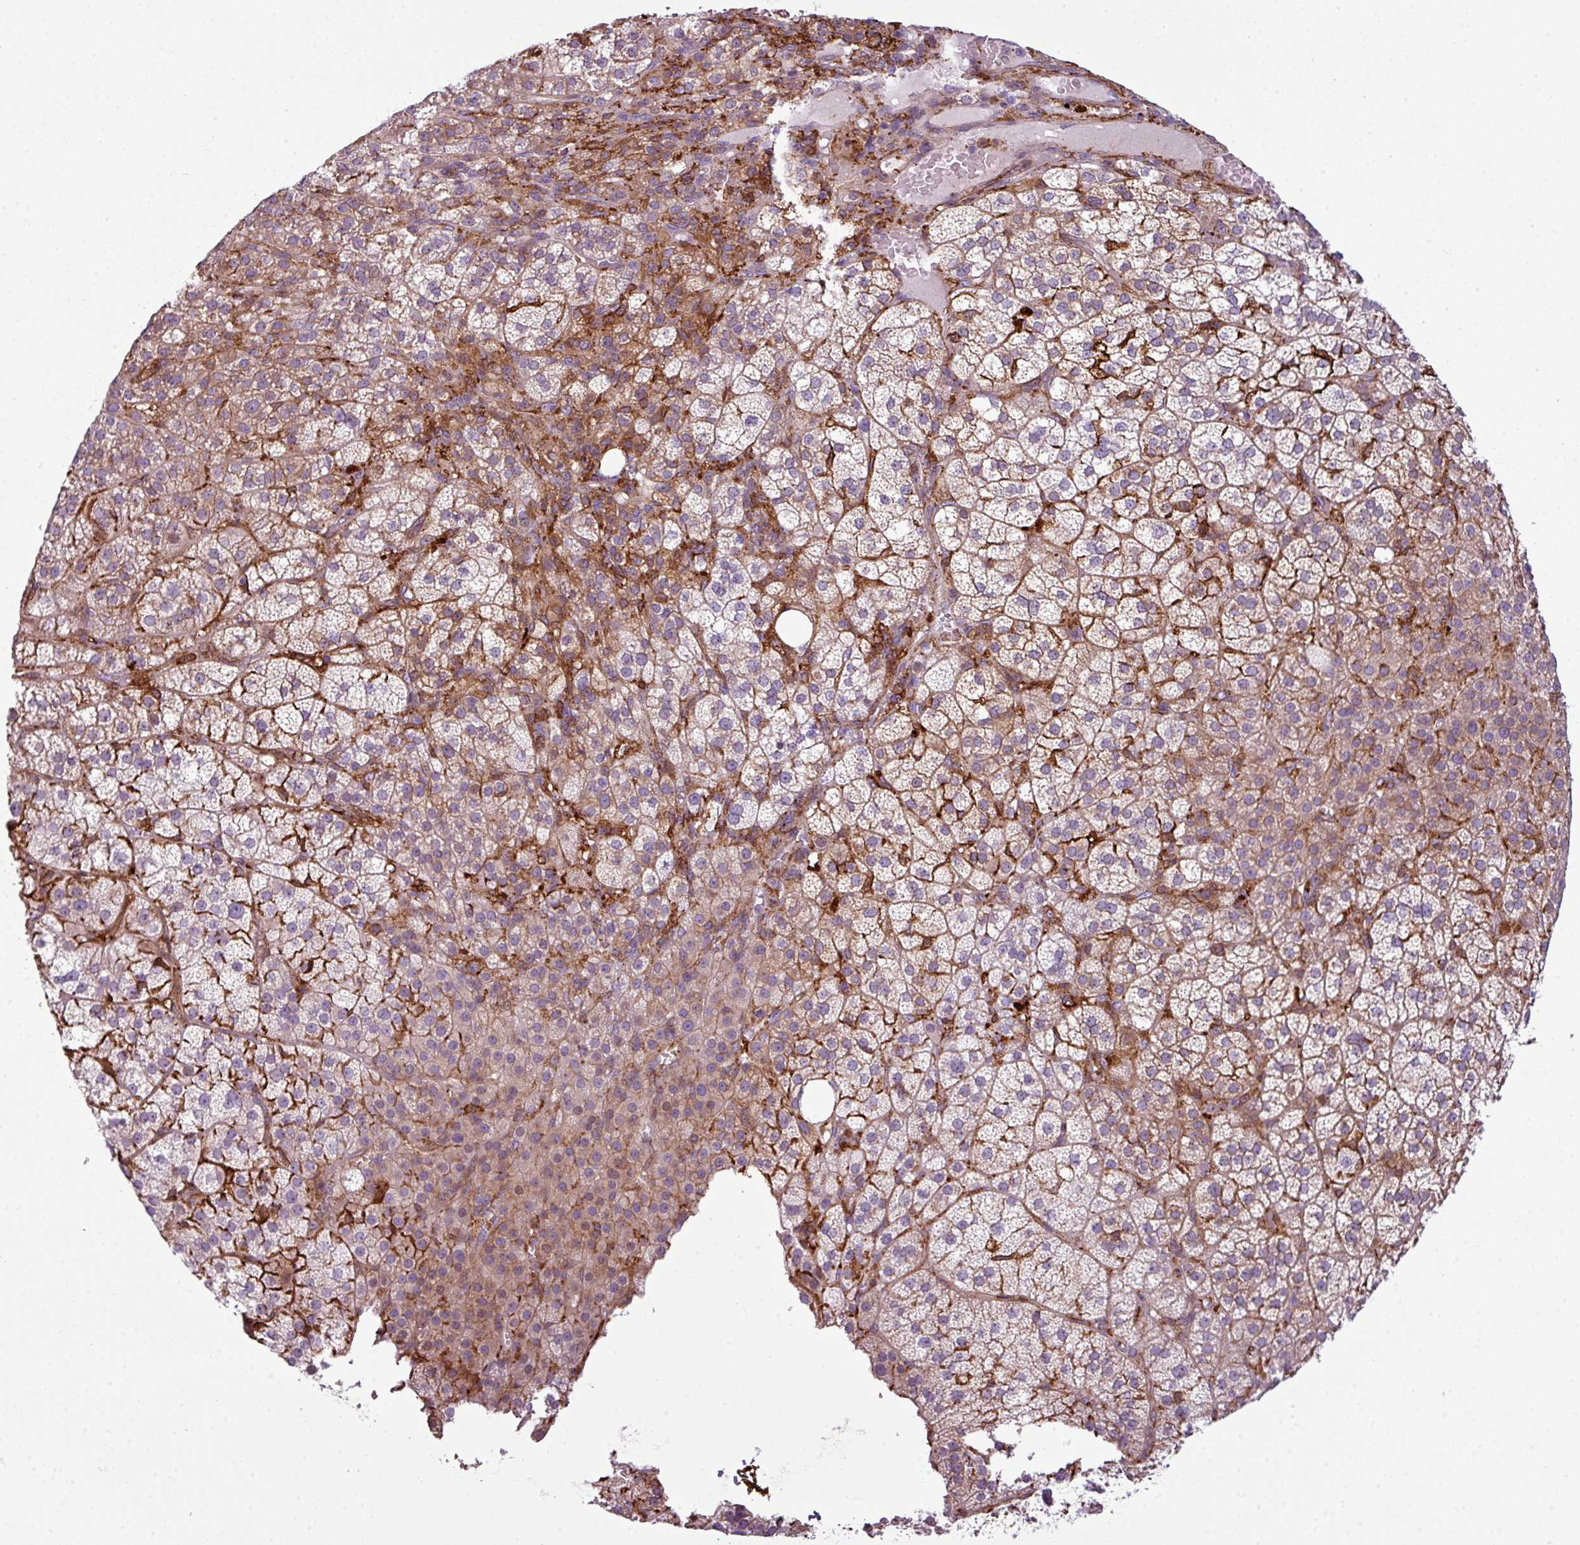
{"staining": {"intensity": "moderate", "quantity": "<25%", "location": "cytoplasmic/membranous"}, "tissue": "adrenal gland", "cell_type": "Glandular cells", "image_type": "normal", "snomed": [{"axis": "morphology", "description": "Normal tissue, NOS"}, {"axis": "topography", "description": "Adrenal gland"}], "caption": "Protein expression analysis of normal human adrenal gland reveals moderate cytoplasmic/membranous expression in about <25% of glandular cells.", "gene": "COL8A1", "patient": {"sex": "female", "age": 60}}